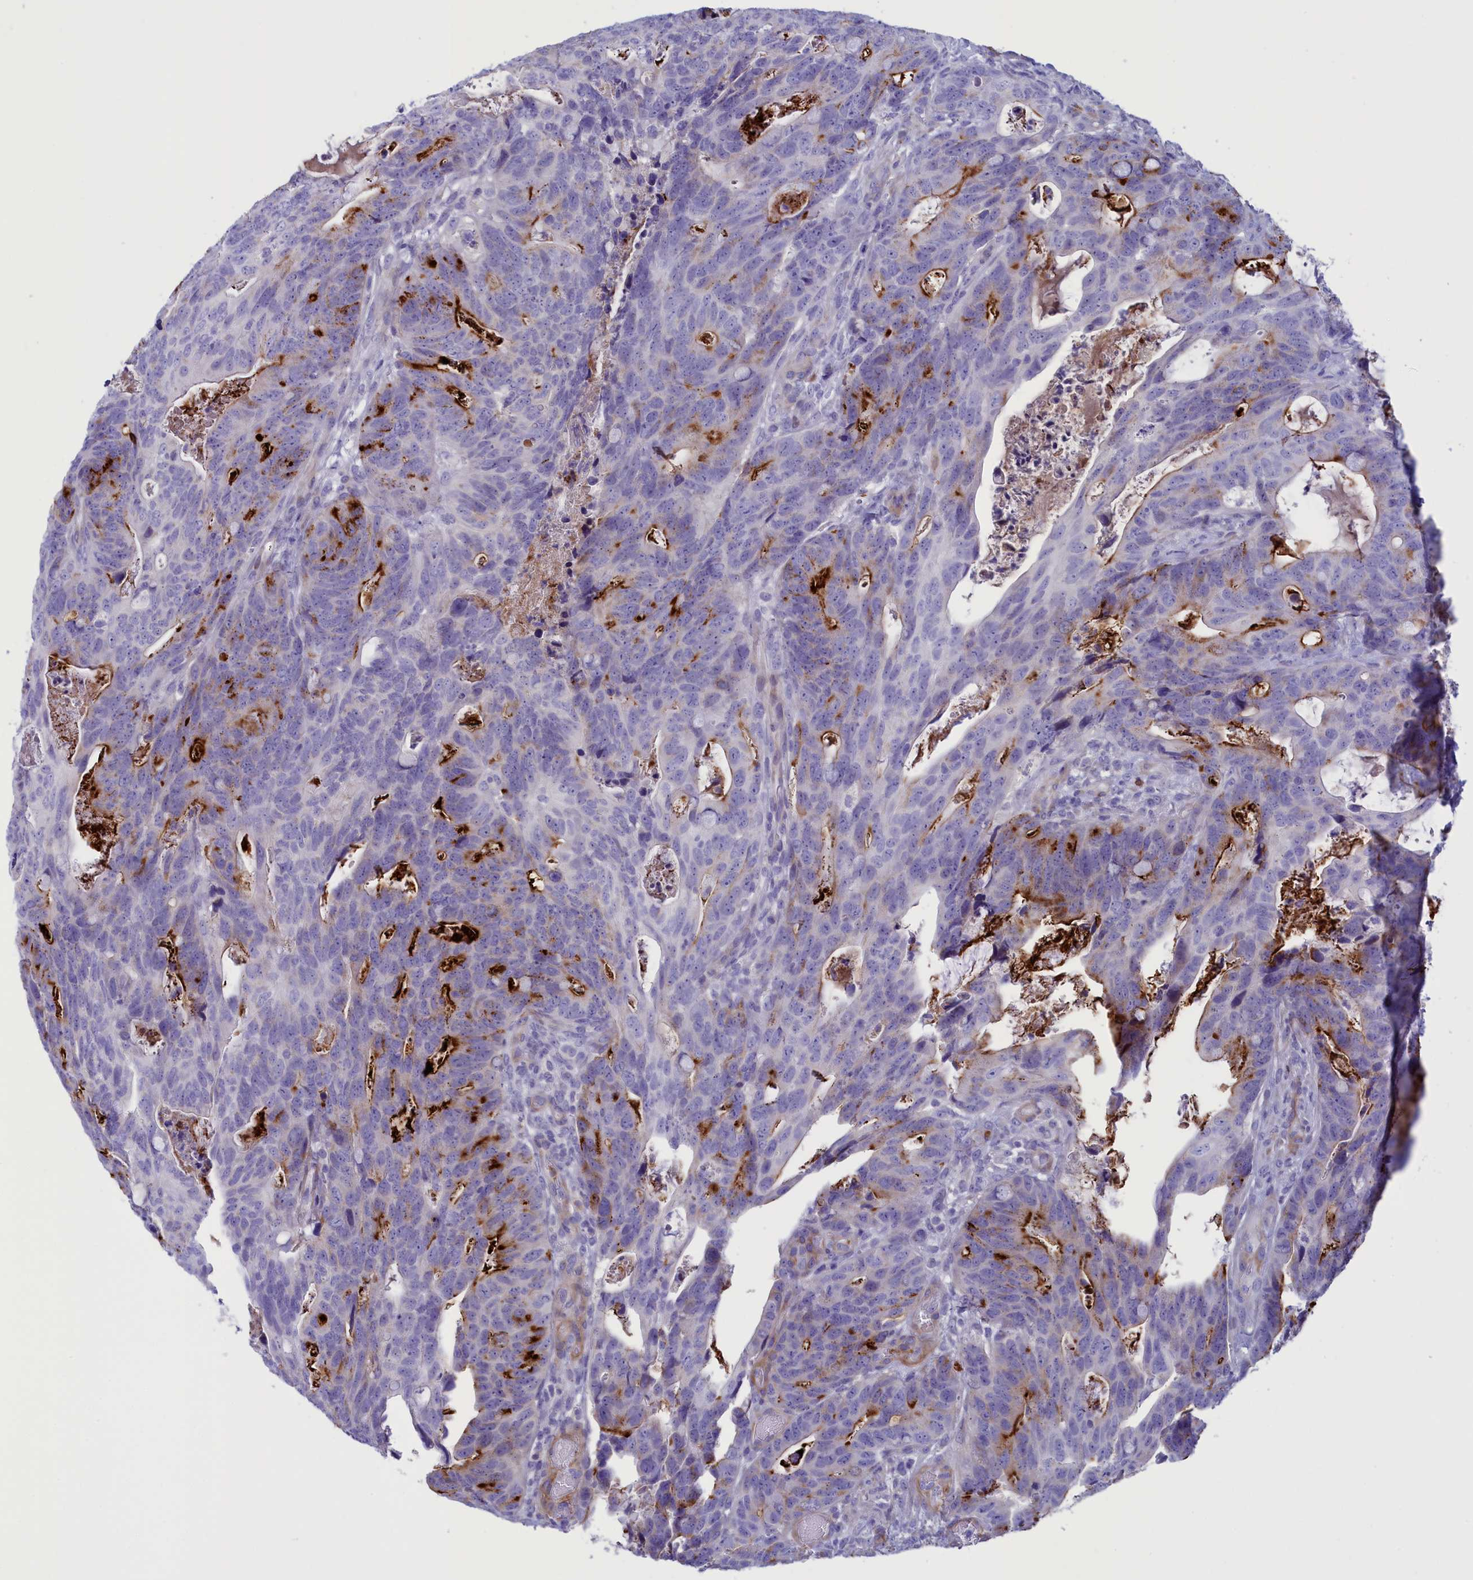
{"staining": {"intensity": "strong", "quantity": "<25%", "location": "cytoplasmic/membranous"}, "tissue": "colorectal cancer", "cell_type": "Tumor cells", "image_type": "cancer", "snomed": [{"axis": "morphology", "description": "Adenocarcinoma, NOS"}, {"axis": "topography", "description": "Colon"}], "caption": "Protein expression analysis of colorectal adenocarcinoma displays strong cytoplasmic/membranous staining in about <25% of tumor cells.", "gene": "LOXL1", "patient": {"sex": "female", "age": 82}}